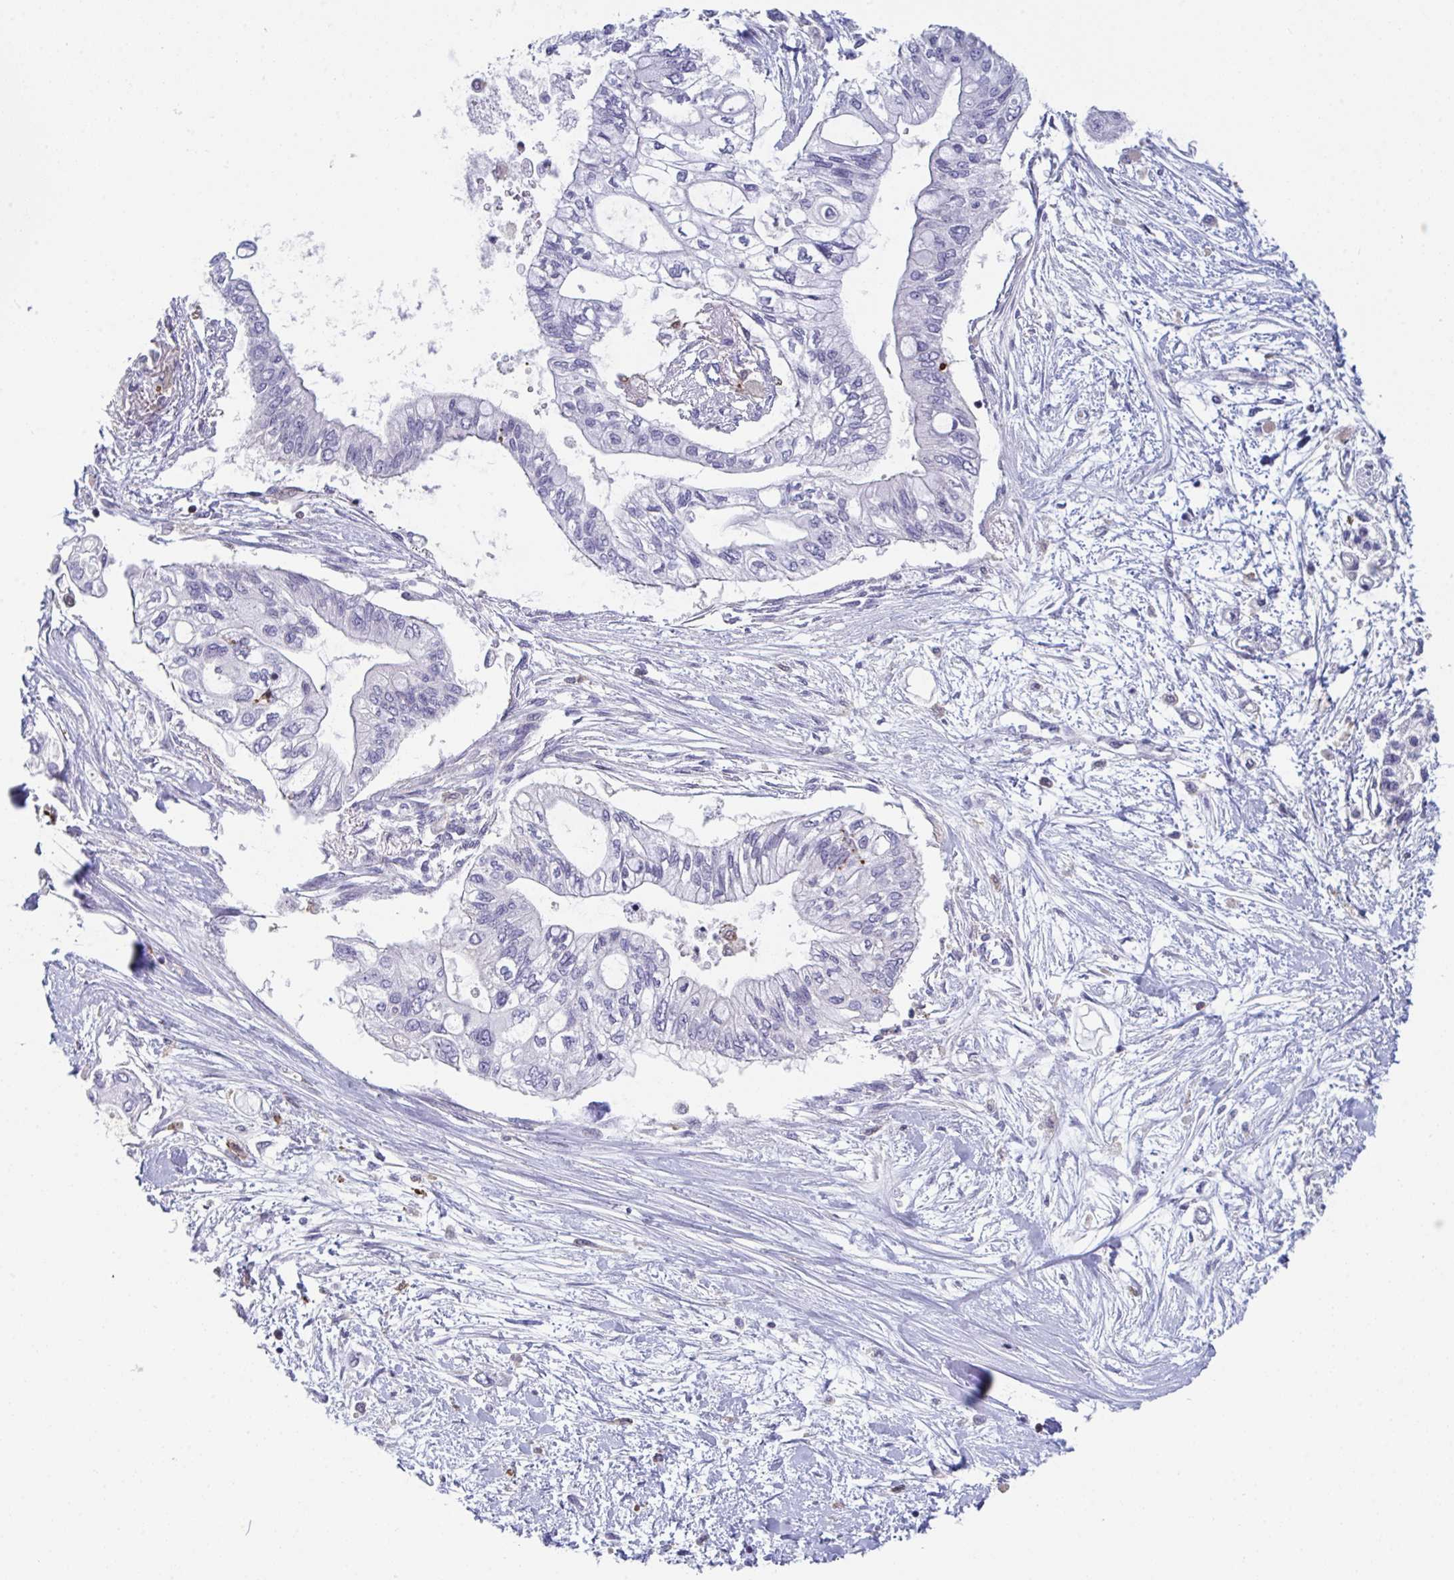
{"staining": {"intensity": "negative", "quantity": "none", "location": "none"}, "tissue": "pancreatic cancer", "cell_type": "Tumor cells", "image_type": "cancer", "snomed": [{"axis": "morphology", "description": "Adenocarcinoma, NOS"}, {"axis": "topography", "description": "Pancreas"}], "caption": "Tumor cells show no significant positivity in pancreatic cancer.", "gene": "DISP2", "patient": {"sex": "female", "age": 77}}